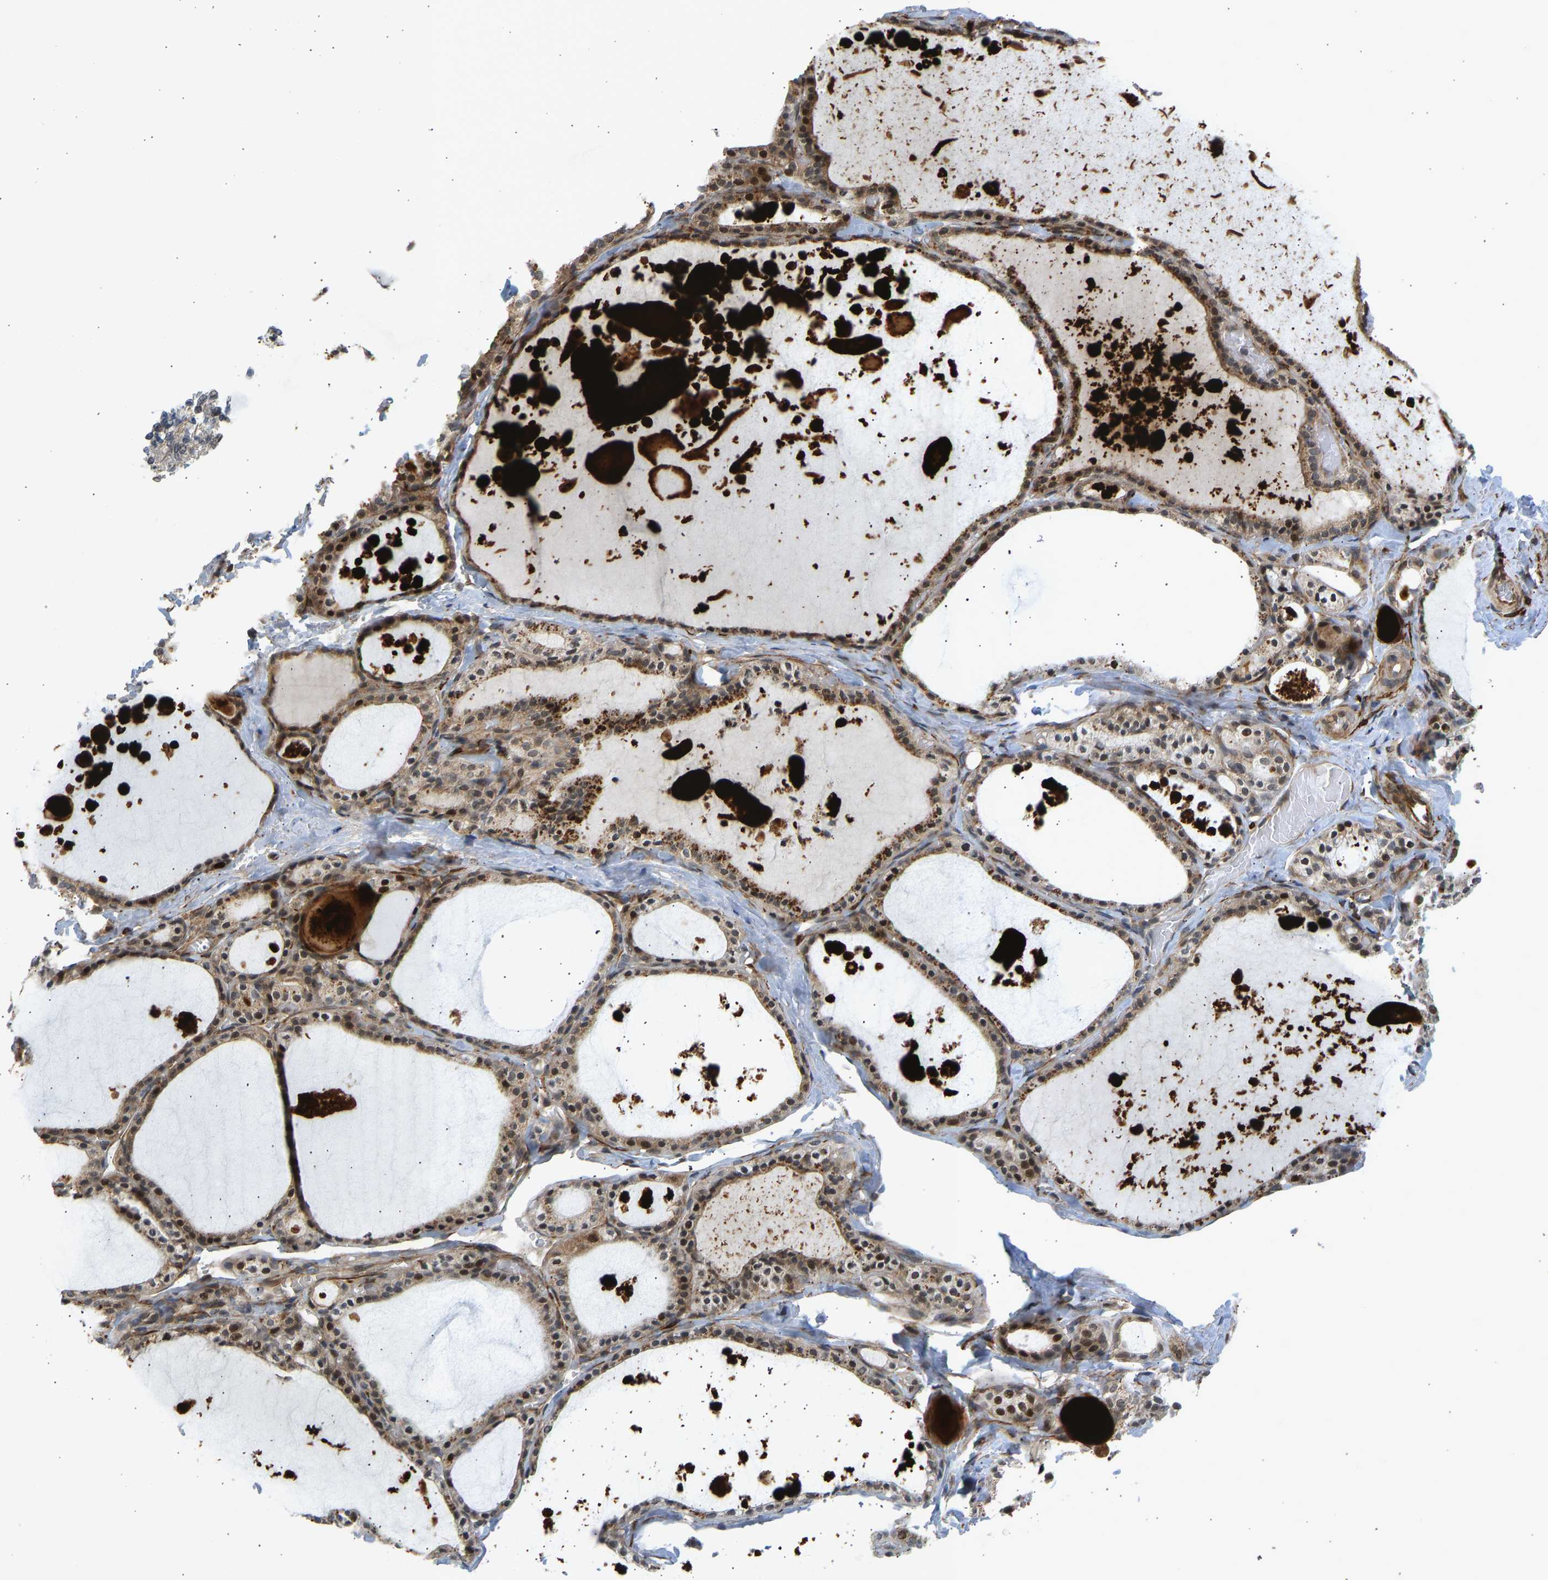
{"staining": {"intensity": "moderate", "quantity": ">75%", "location": "cytoplasmic/membranous,nuclear"}, "tissue": "thyroid gland", "cell_type": "Glandular cells", "image_type": "normal", "snomed": [{"axis": "morphology", "description": "Normal tissue, NOS"}, {"axis": "topography", "description": "Thyroid gland"}], "caption": "The micrograph demonstrates immunohistochemical staining of normal thyroid gland. There is moderate cytoplasmic/membranous,nuclear expression is appreciated in approximately >75% of glandular cells.", "gene": "BAG1", "patient": {"sex": "male", "age": 56}}